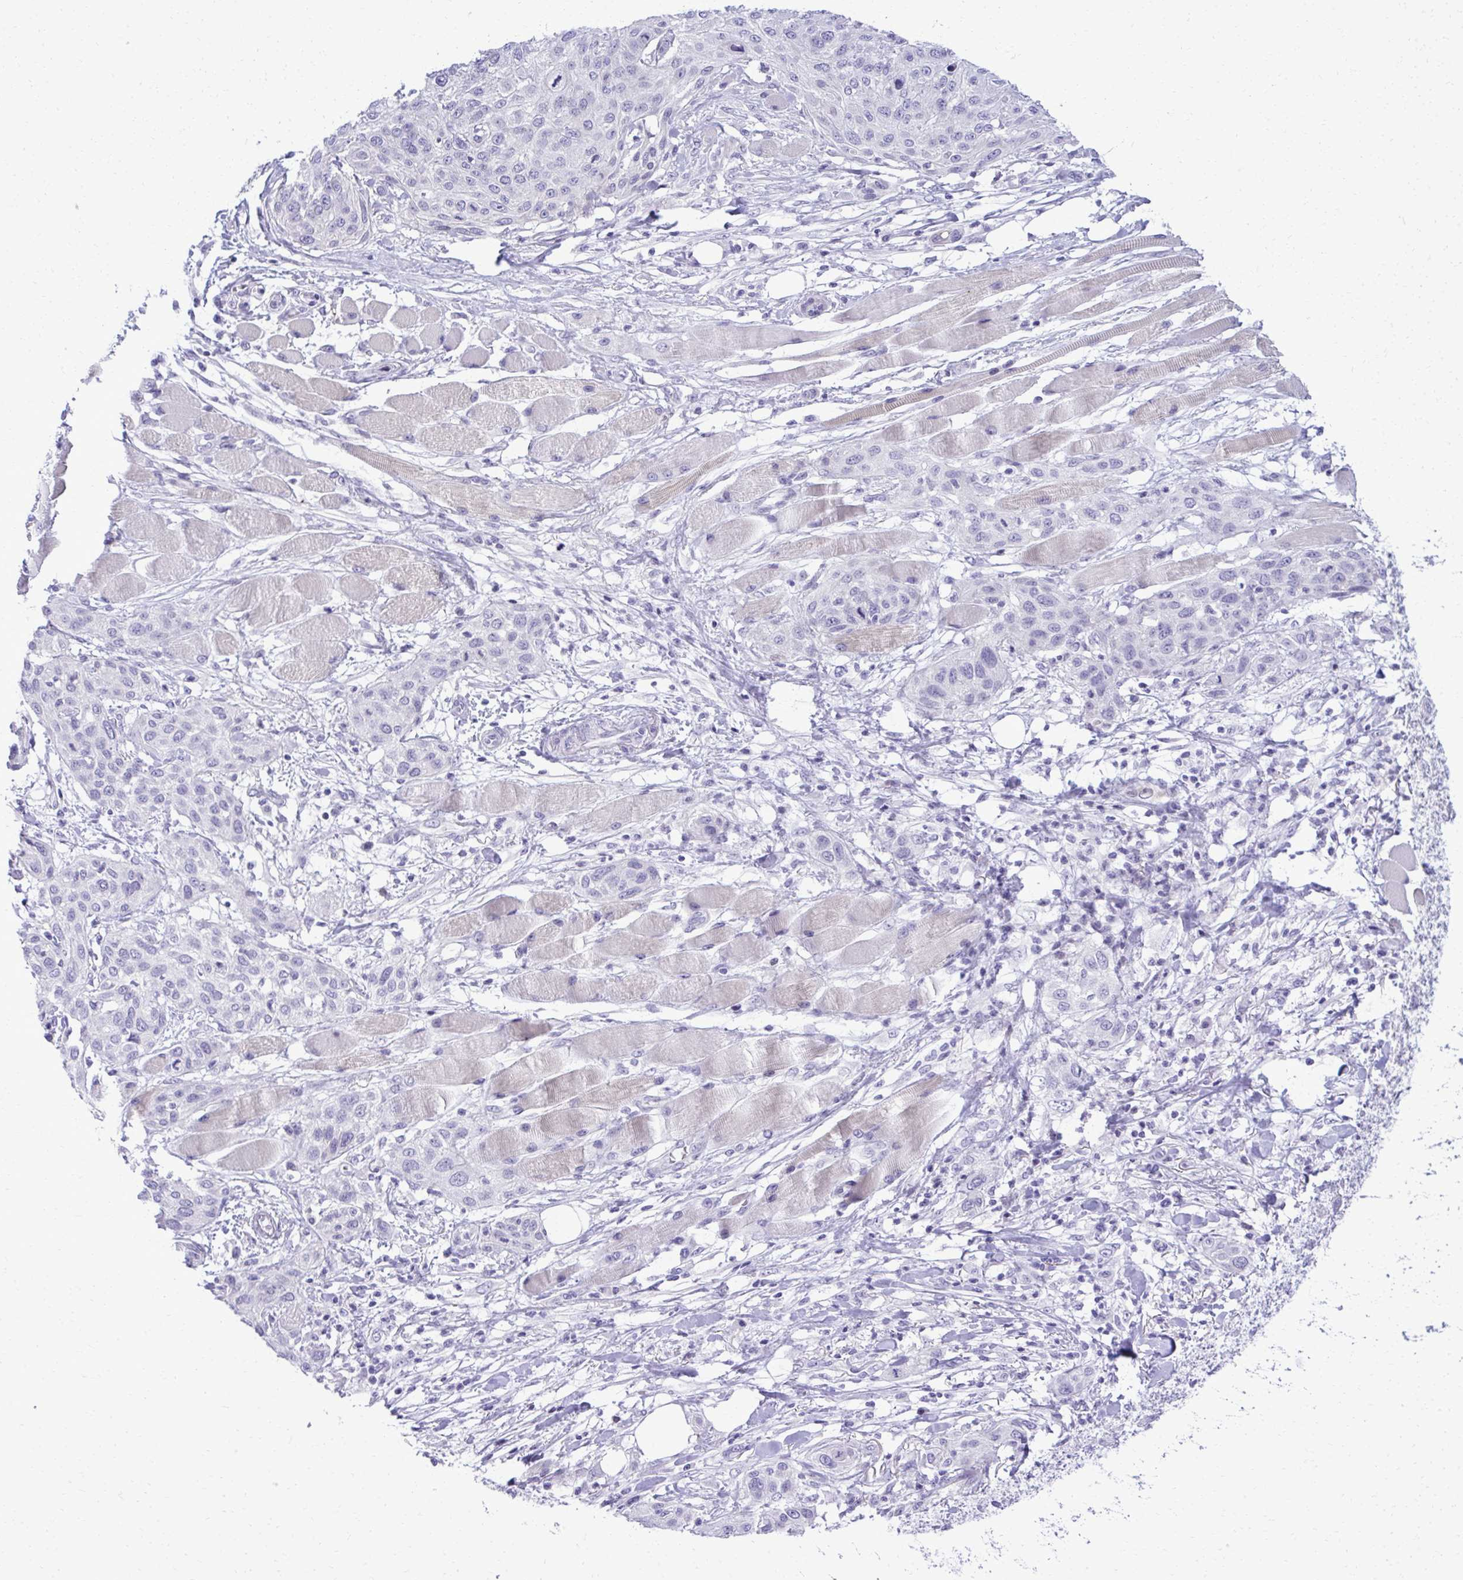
{"staining": {"intensity": "negative", "quantity": "none", "location": "none"}, "tissue": "skin cancer", "cell_type": "Tumor cells", "image_type": "cancer", "snomed": [{"axis": "morphology", "description": "Squamous cell carcinoma, NOS"}, {"axis": "topography", "description": "Skin"}], "caption": "DAB immunohistochemical staining of human squamous cell carcinoma (skin) shows no significant staining in tumor cells.", "gene": "PITPNM3", "patient": {"sex": "female", "age": 87}}